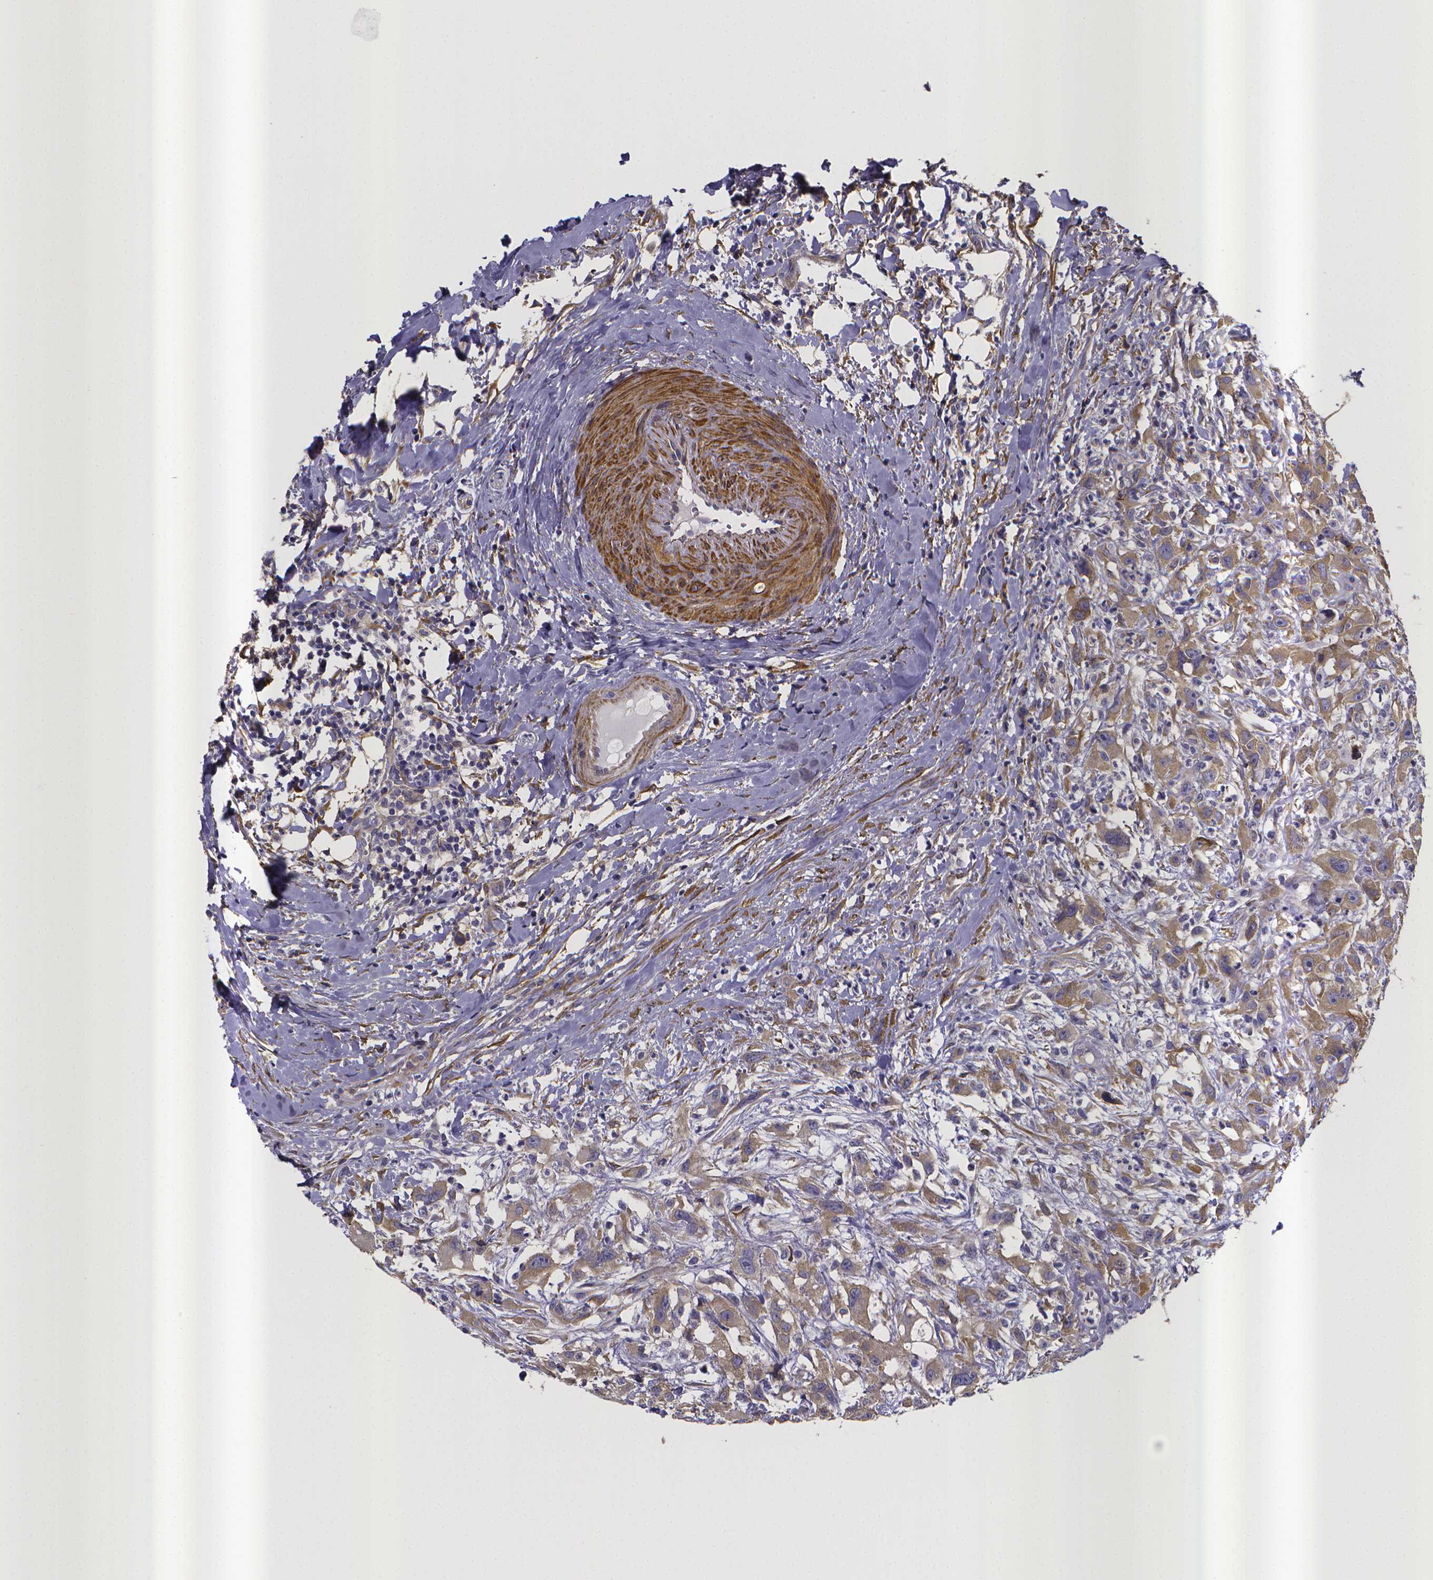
{"staining": {"intensity": "weak", "quantity": "25%-75%", "location": "cytoplasmic/membranous"}, "tissue": "head and neck cancer", "cell_type": "Tumor cells", "image_type": "cancer", "snomed": [{"axis": "morphology", "description": "Squamous cell carcinoma, NOS"}, {"axis": "morphology", "description": "Squamous cell carcinoma, metastatic, NOS"}, {"axis": "topography", "description": "Oral tissue"}, {"axis": "topography", "description": "Head-Neck"}], "caption": "DAB immunohistochemical staining of metastatic squamous cell carcinoma (head and neck) demonstrates weak cytoplasmic/membranous protein positivity in about 25%-75% of tumor cells.", "gene": "RERG", "patient": {"sex": "female", "age": 85}}